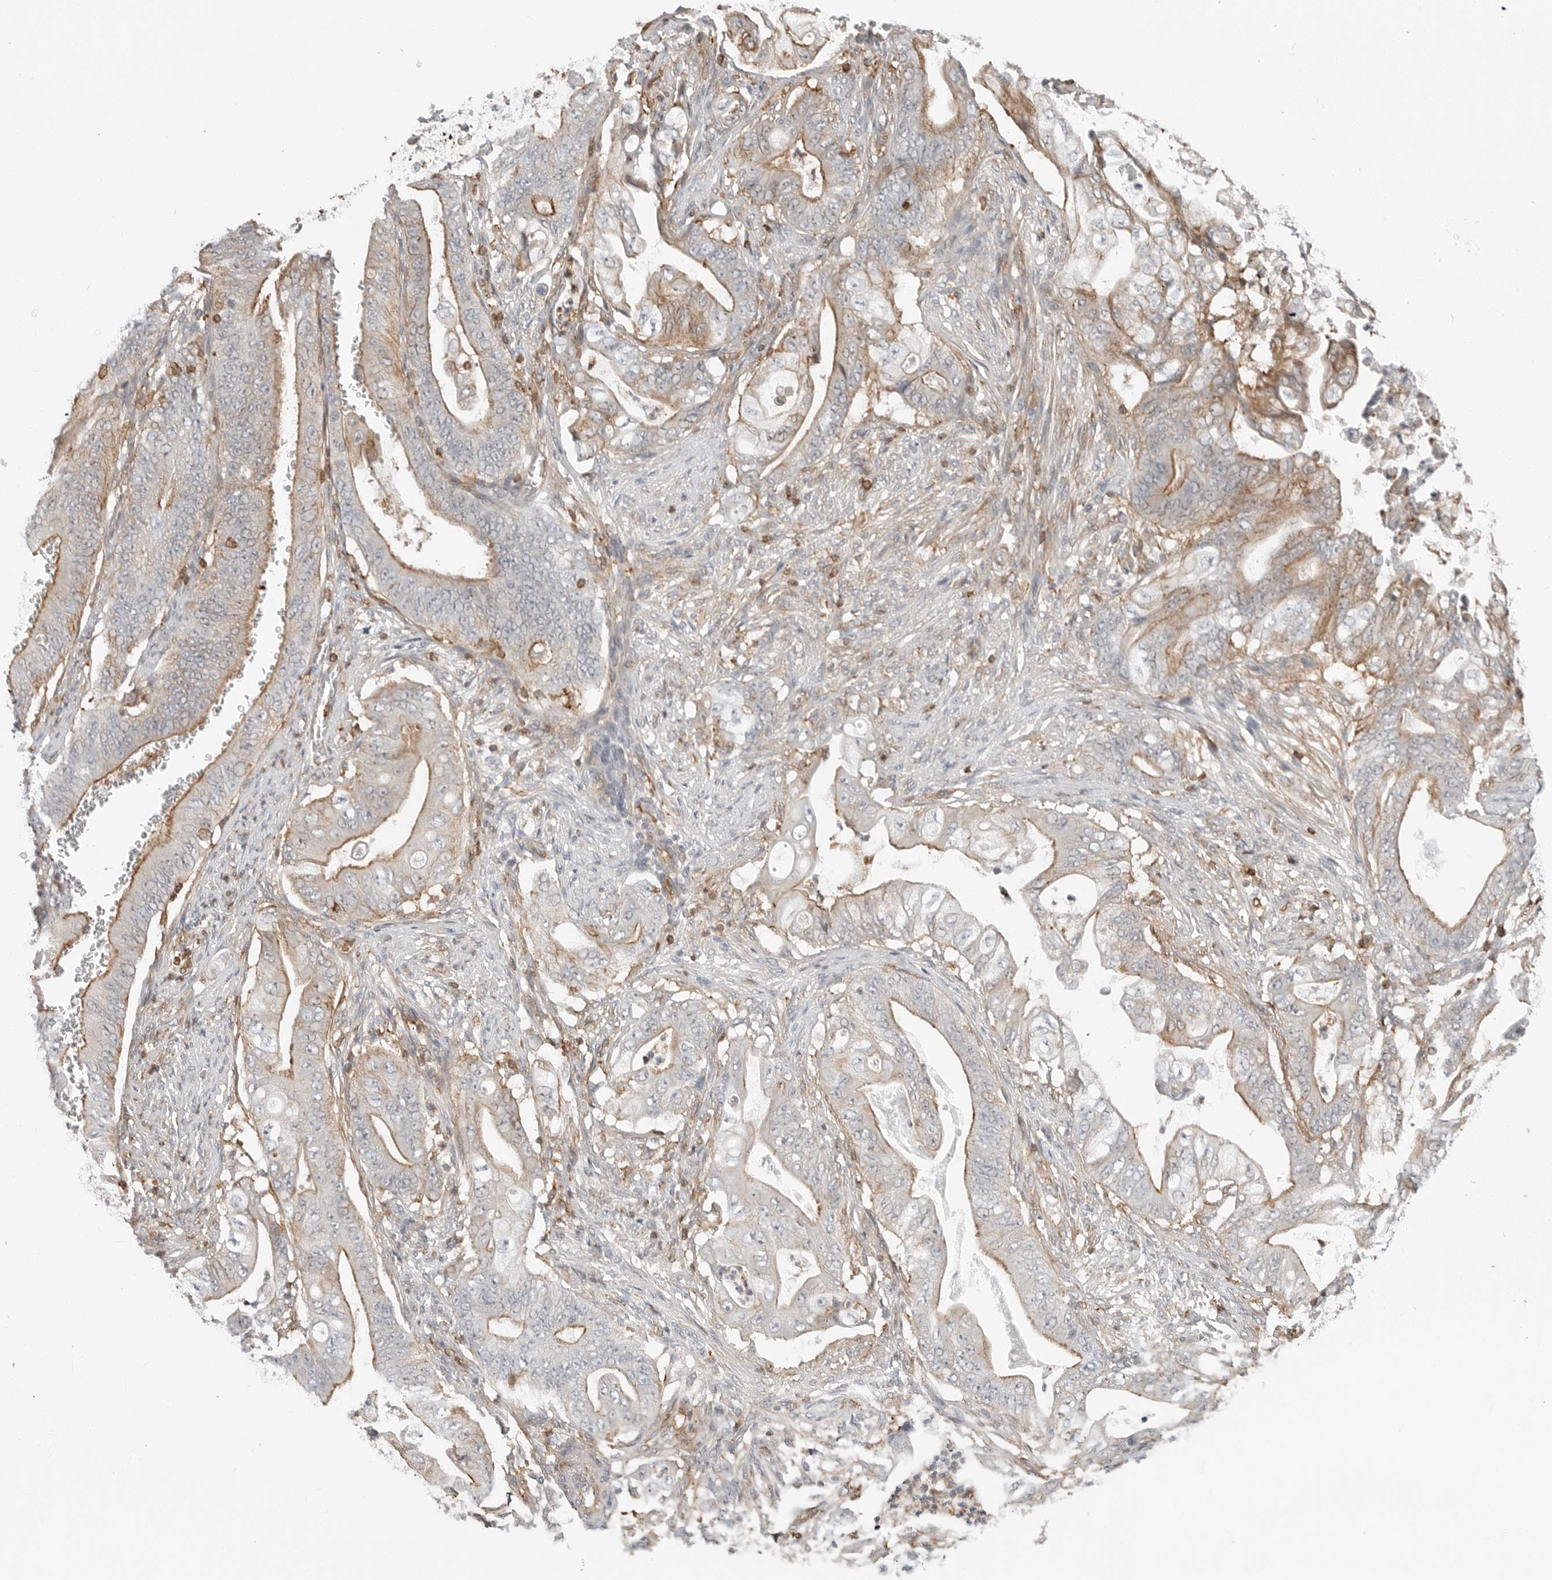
{"staining": {"intensity": "moderate", "quantity": "25%-75%", "location": "cytoplasmic/membranous"}, "tissue": "stomach cancer", "cell_type": "Tumor cells", "image_type": "cancer", "snomed": [{"axis": "morphology", "description": "Adenocarcinoma, NOS"}, {"axis": "topography", "description": "Stomach"}], "caption": "Immunohistochemistry (DAB (3,3'-diaminobenzidine)) staining of stomach adenocarcinoma displays moderate cytoplasmic/membranous protein positivity in approximately 25%-75% of tumor cells. (brown staining indicates protein expression, while blue staining denotes nuclei).", "gene": "LEFTY2", "patient": {"sex": "female", "age": 73}}